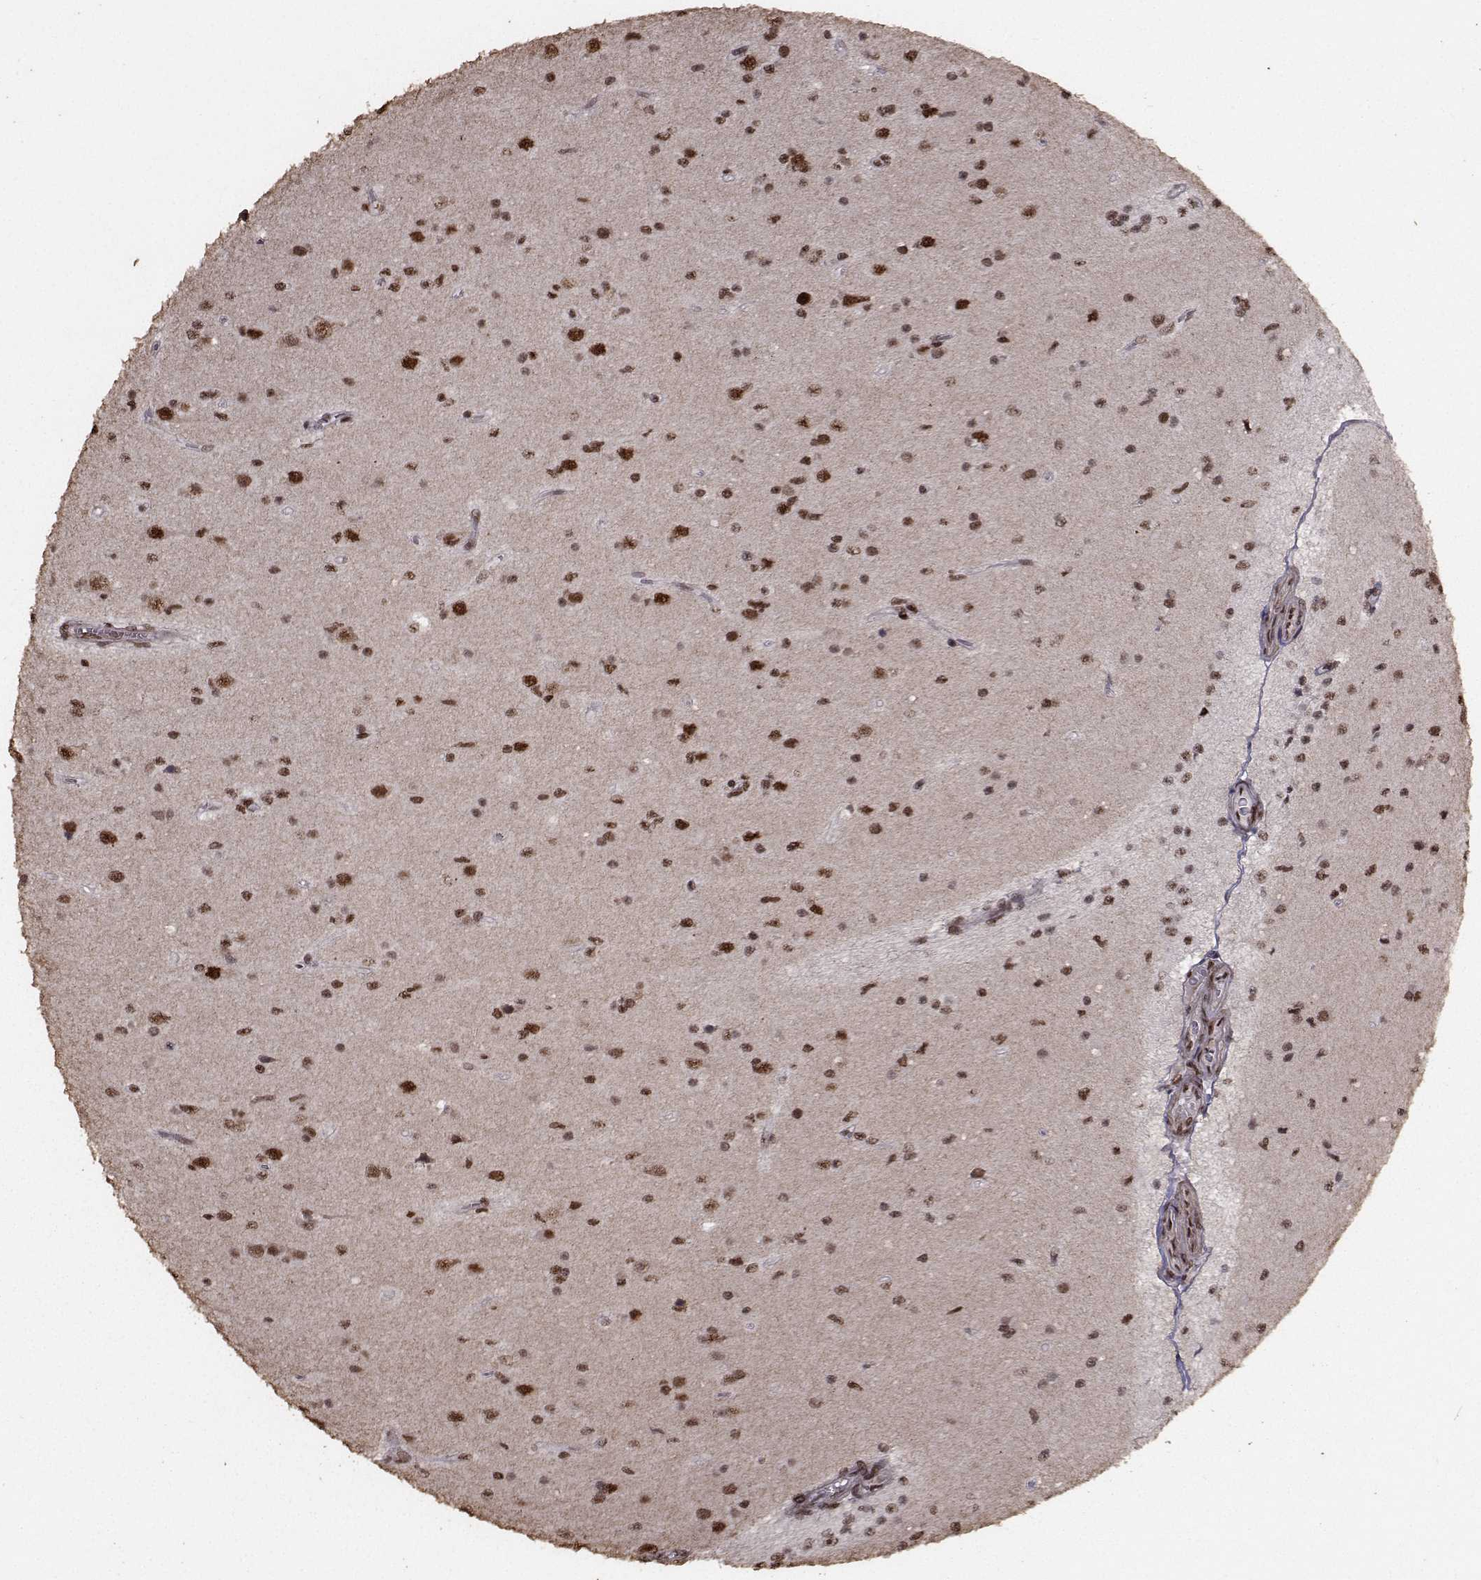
{"staining": {"intensity": "strong", "quantity": "25%-75%", "location": "nuclear"}, "tissue": "glioma", "cell_type": "Tumor cells", "image_type": "cancer", "snomed": [{"axis": "morphology", "description": "Glioma, malignant, Low grade"}, {"axis": "topography", "description": "Brain"}], "caption": "Immunohistochemical staining of glioma reveals high levels of strong nuclear protein expression in about 25%-75% of tumor cells.", "gene": "SF1", "patient": {"sex": "female", "age": 45}}